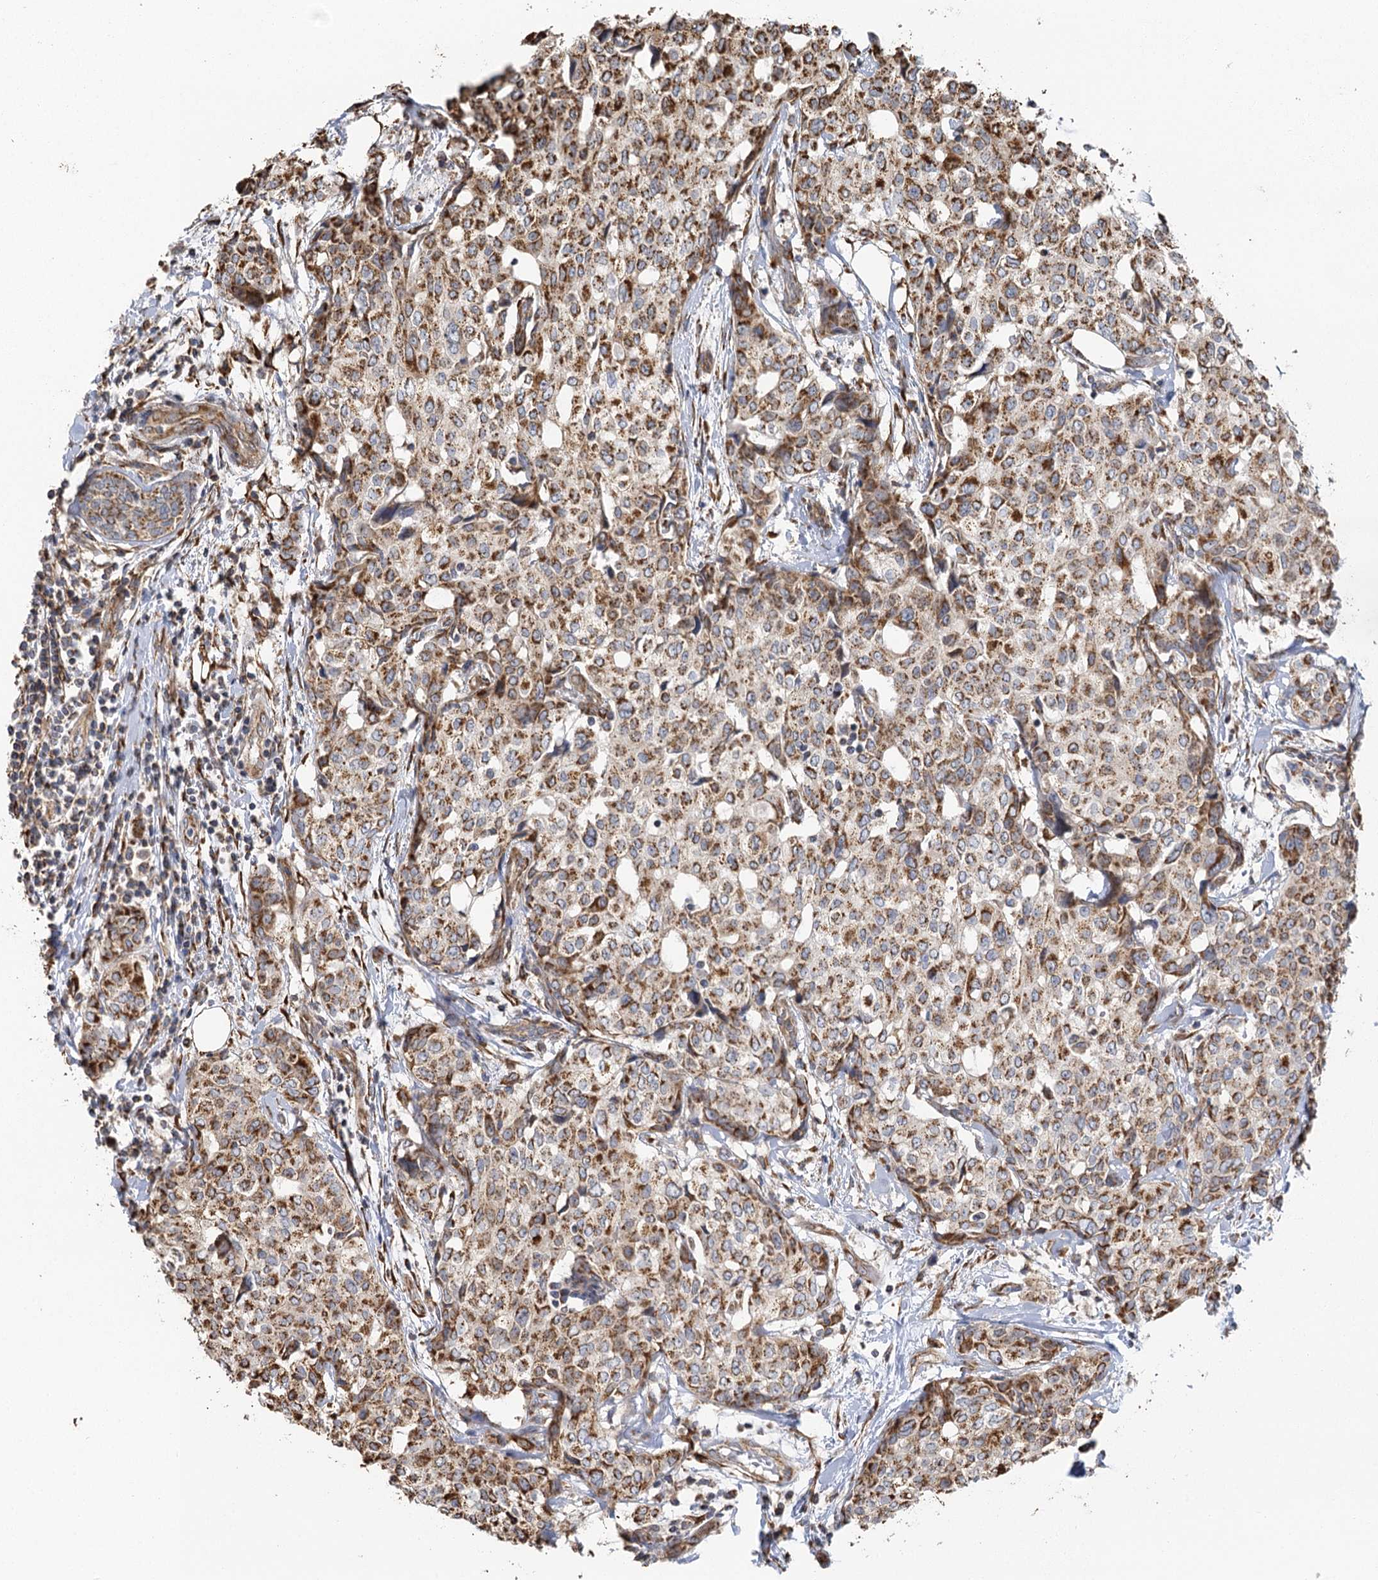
{"staining": {"intensity": "moderate", "quantity": ">75%", "location": "cytoplasmic/membranous"}, "tissue": "breast cancer", "cell_type": "Tumor cells", "image_type": "cancer", "snomed": [{"axis": "morphology", "description": "Lobular carcinoma"}, {"axis": "topography", "description": "Breast"}], "caption": "Lobular carcinoma (breast) stained for a protein (brown) shows moderate cytoplasmic/membranous positive staining in approximately >75% of tumor cells.", "gene": "IL11RA", "patient": {"sex": "female", "age": 51}}